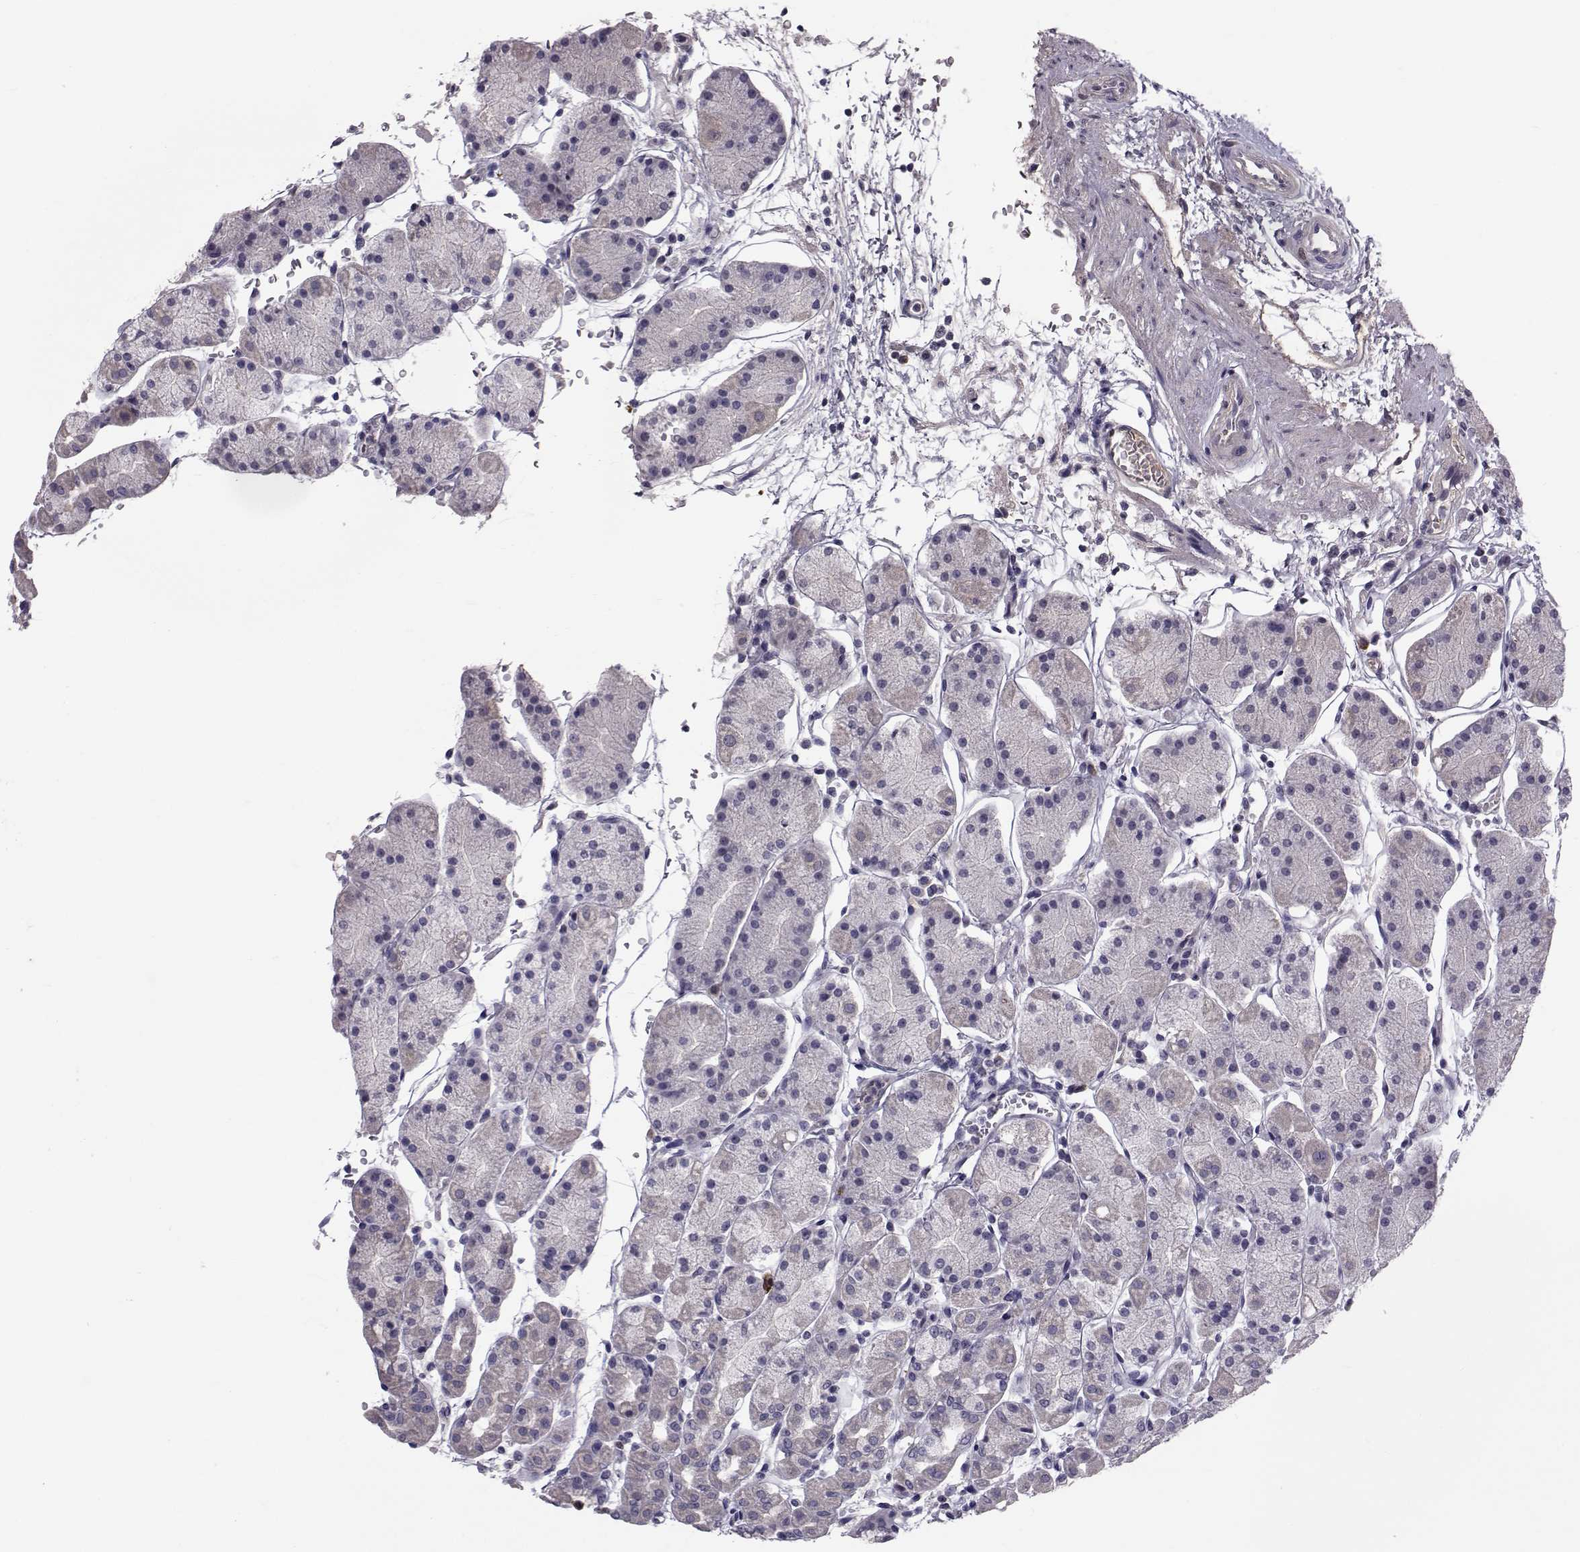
{"staining": {"intensity": "negative", "quantity": "none", "location": "none"}, "tissue": "stomach", "cell_type": "Glandular cells", "image_type": "normal", "snomed": [{"axis": "morphology", "description": "Normal tissue, NOS"}, {"axis": "topography", "description": "Stomach"}], "caption": "Immunohistochemistry (IHC) micrograph of normal stomach: stomach stained with DAB (3,3'-diaminobenzidine) shows no significant protein positivity in glandular cells. (DAB (3,3'-diaminobenzidine) IHC, high magnification).", "gene": "TNFRSF11B", "patient": {"sex": "male", "age": 54}}